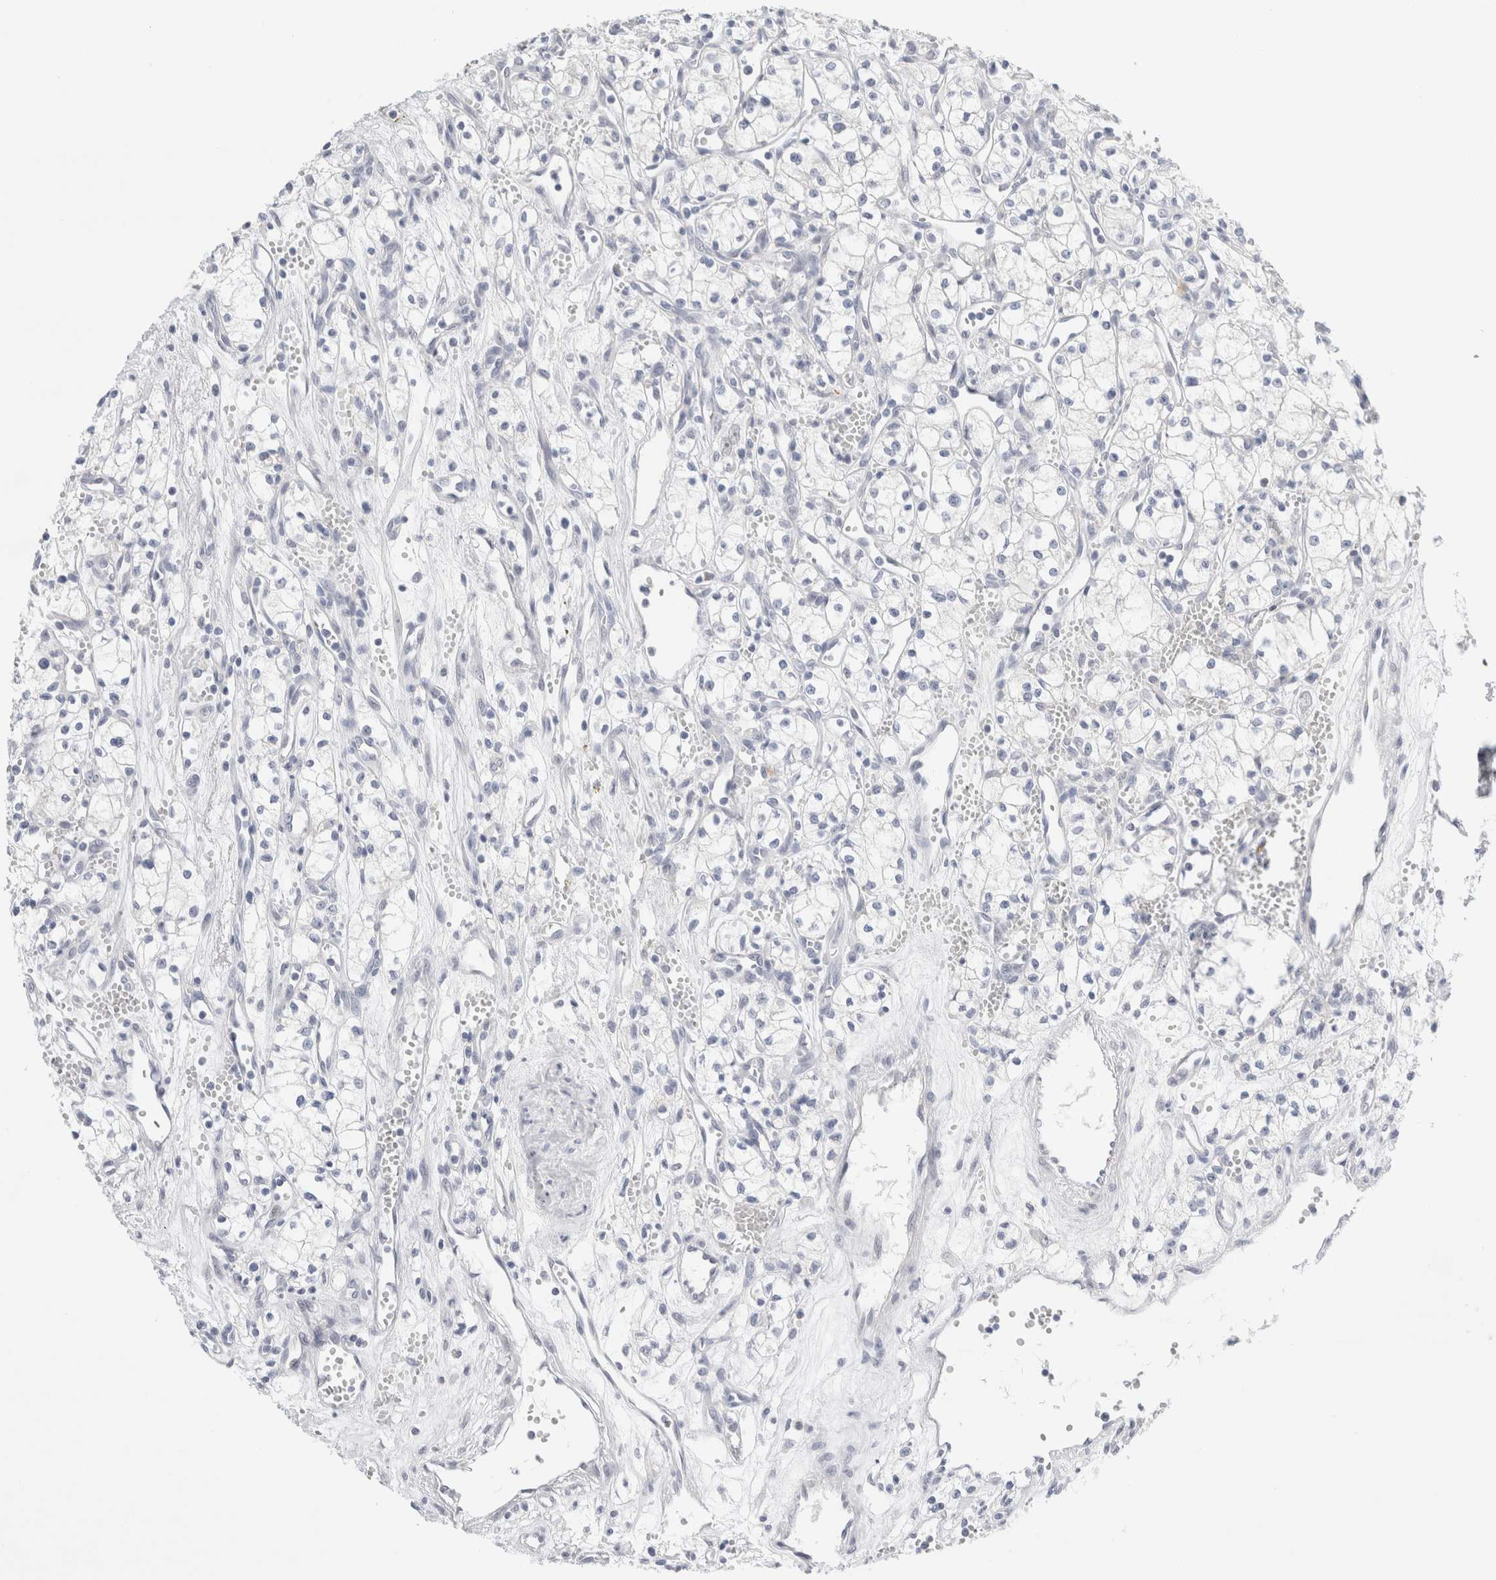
{"staining": {"intensity": "negative", "quantity": "none", "location": "none"}, "tissue": "renal cancer", "cell_type": "Tumor cells", "image_type": "cancer", "snomed": [{"axis": "morphology", "description": "Adenocarcinoma, NOS"}, {"axis": "topography", "description": "Kidney"}], "caption": "Immunohistochemical staining of adenocarcinoma (renal) displays no significant positivity in tumor cells. The staining is performed using DAB brown chromogen with nuclei counter-stained in using hematoxylin.", "gene": "SLC22A12", "patient": {"sex": "male", "age": 59}}